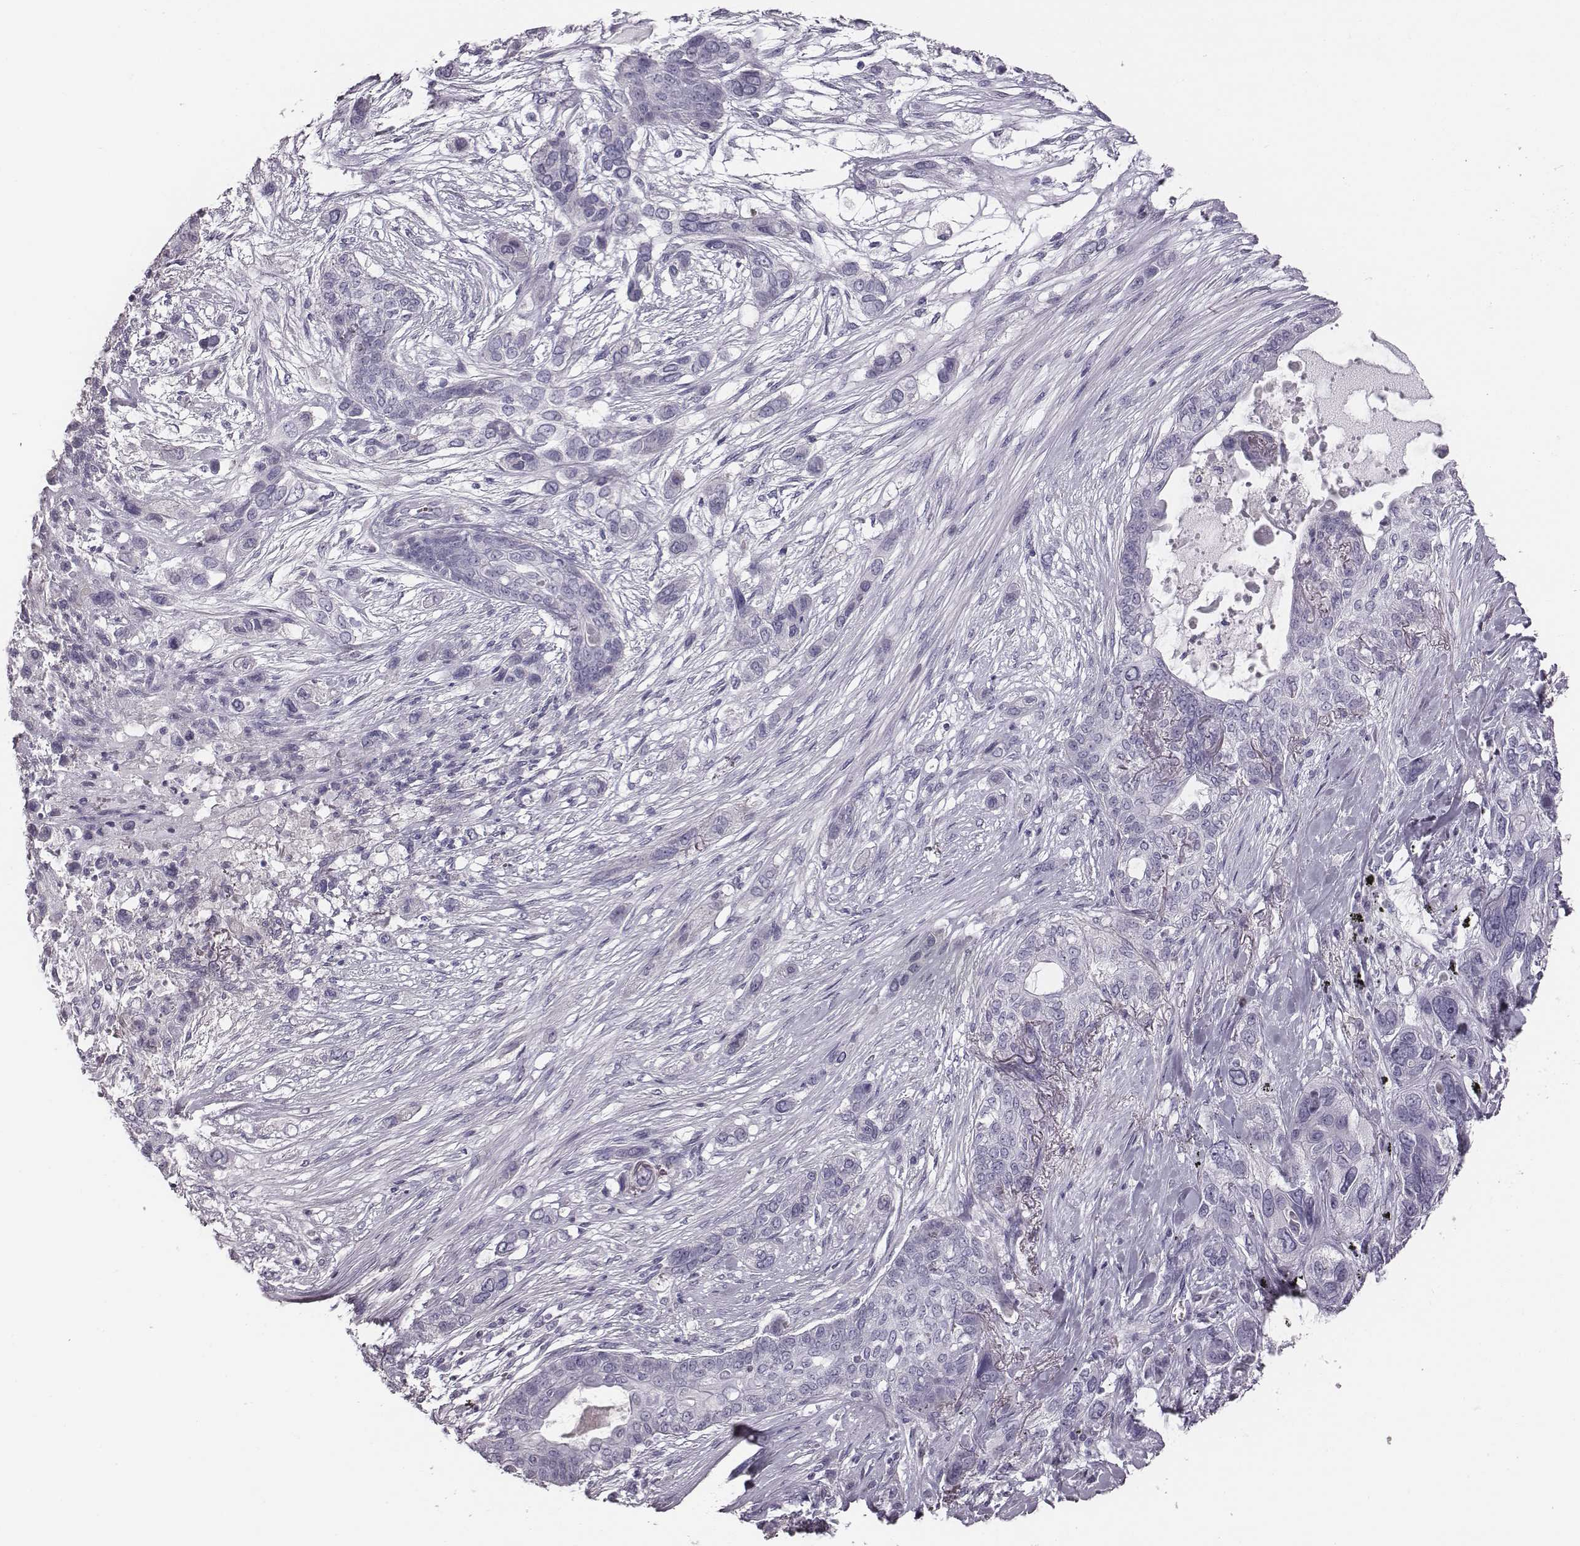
{"staining": {"intensity": "negative", "quantity": "none", "location": "none"}, "tissue": "lung cancer", "cell_type": "Tumor cells", "image_type": "cancer", "snomed": [{"axis": "morphology", "description": "Squamous cell carcinoma, NOS"}, {"axis": "topography", "description": "Lung"}], "caption": "Immunohistochemistry (IHC) photomicrograph of lung squamous cell carcinoma stained for a protein (brown), which exhibits no expression in tumor cells.", "gene": "CRISP1", "patient": {"sex": "female", "age": 70}}